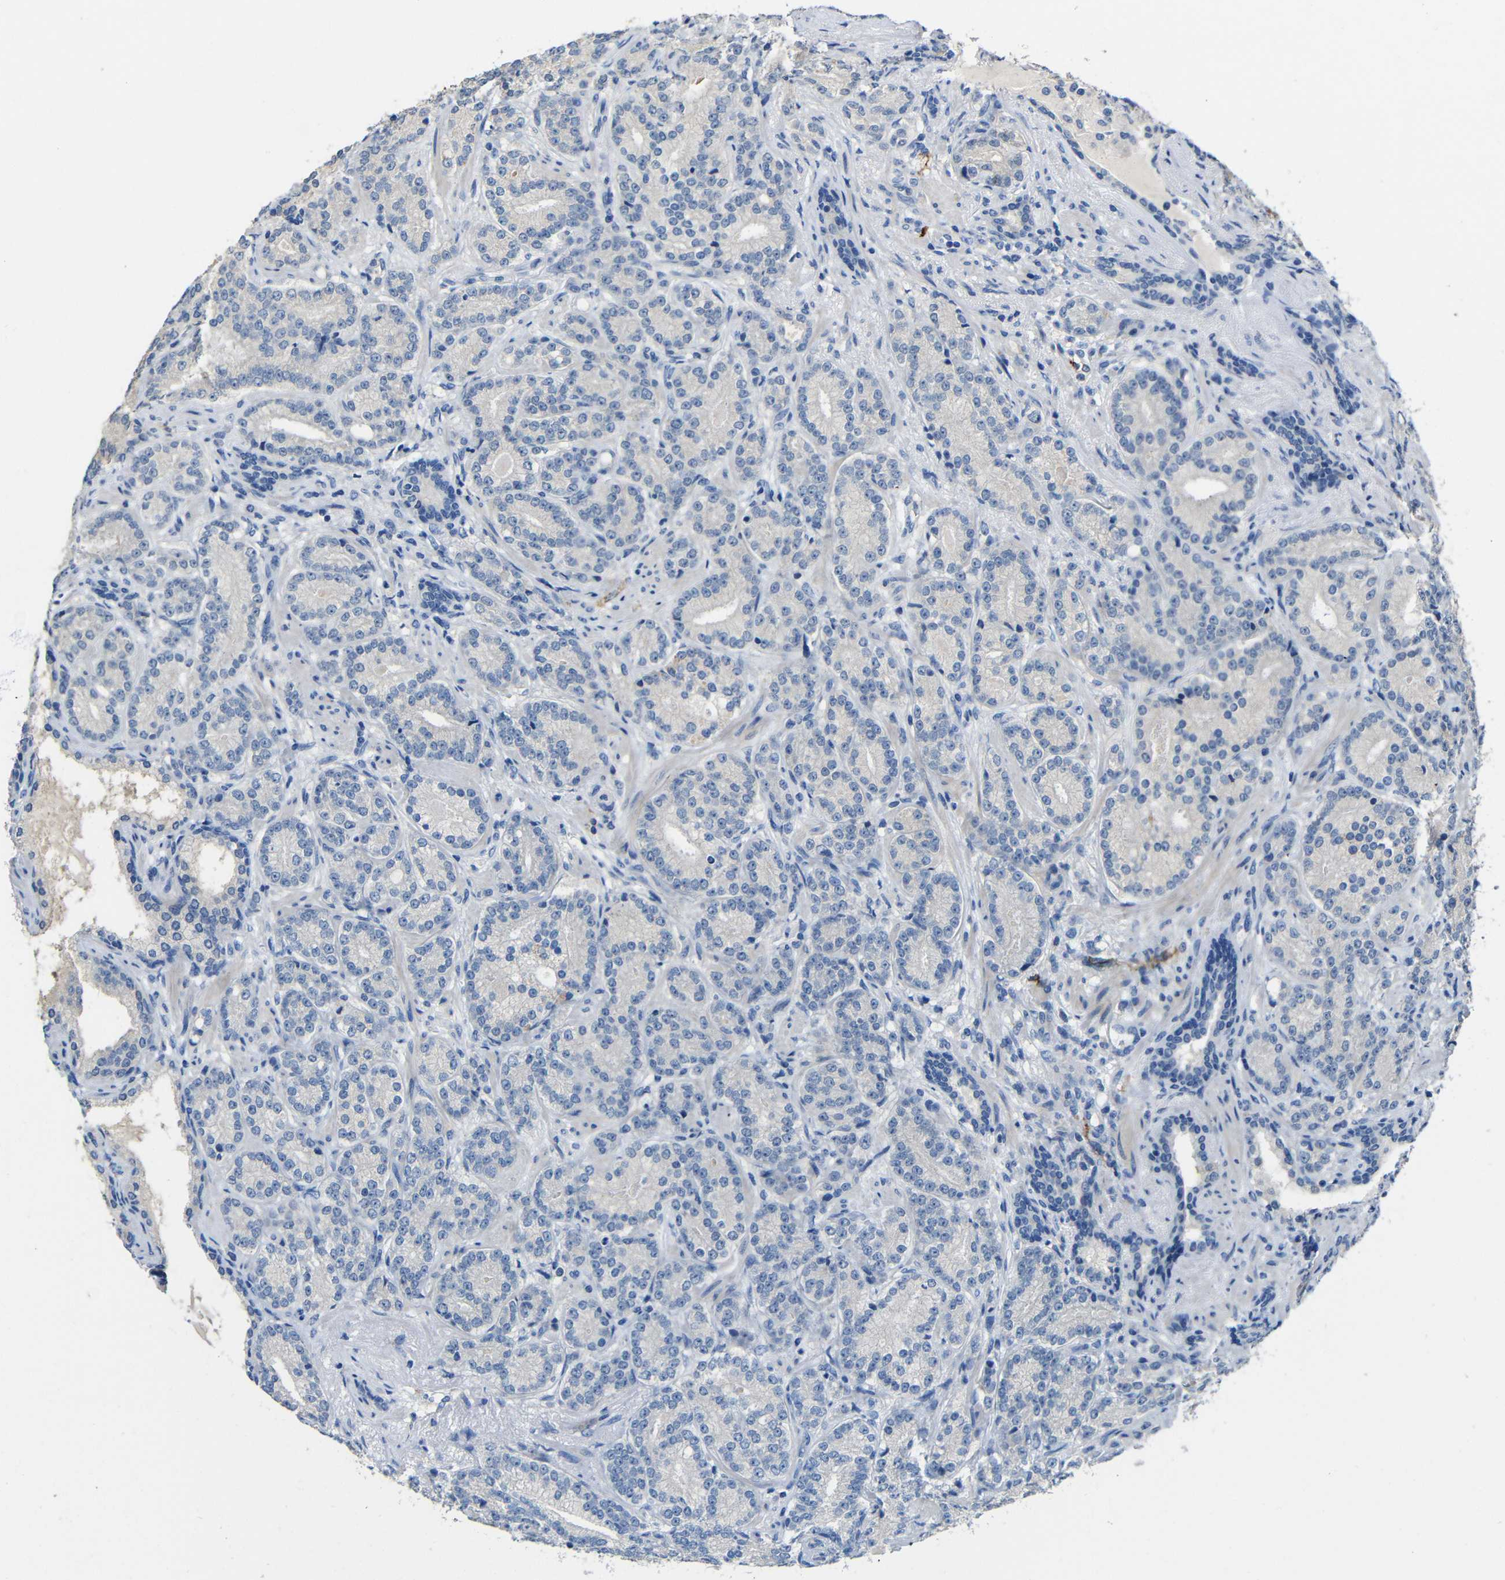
{"staining": {"intensity": "negative", "quantity": "none", "location": "none"}, "tissue": "prostate cancer", "cell_type": "Tumor cells", "image_type": "cancer", "snomed": [{"axis": "morphology", "description": "Adenocarcinoma, High grade"}, {"axis": "topography", "description": "Prostate"}], "caption": "Immunohistochemistry (IHC) photomicrograph of neoplastic tissue: prostate cancer (adenocarcinoma (high-grade)) stained with DAB exhibits no significant protein positivity in tumor cells. Nuclei are stained in blue.", "gene": "ACKR2", "patient": {"sex": "male", "age": 61}}